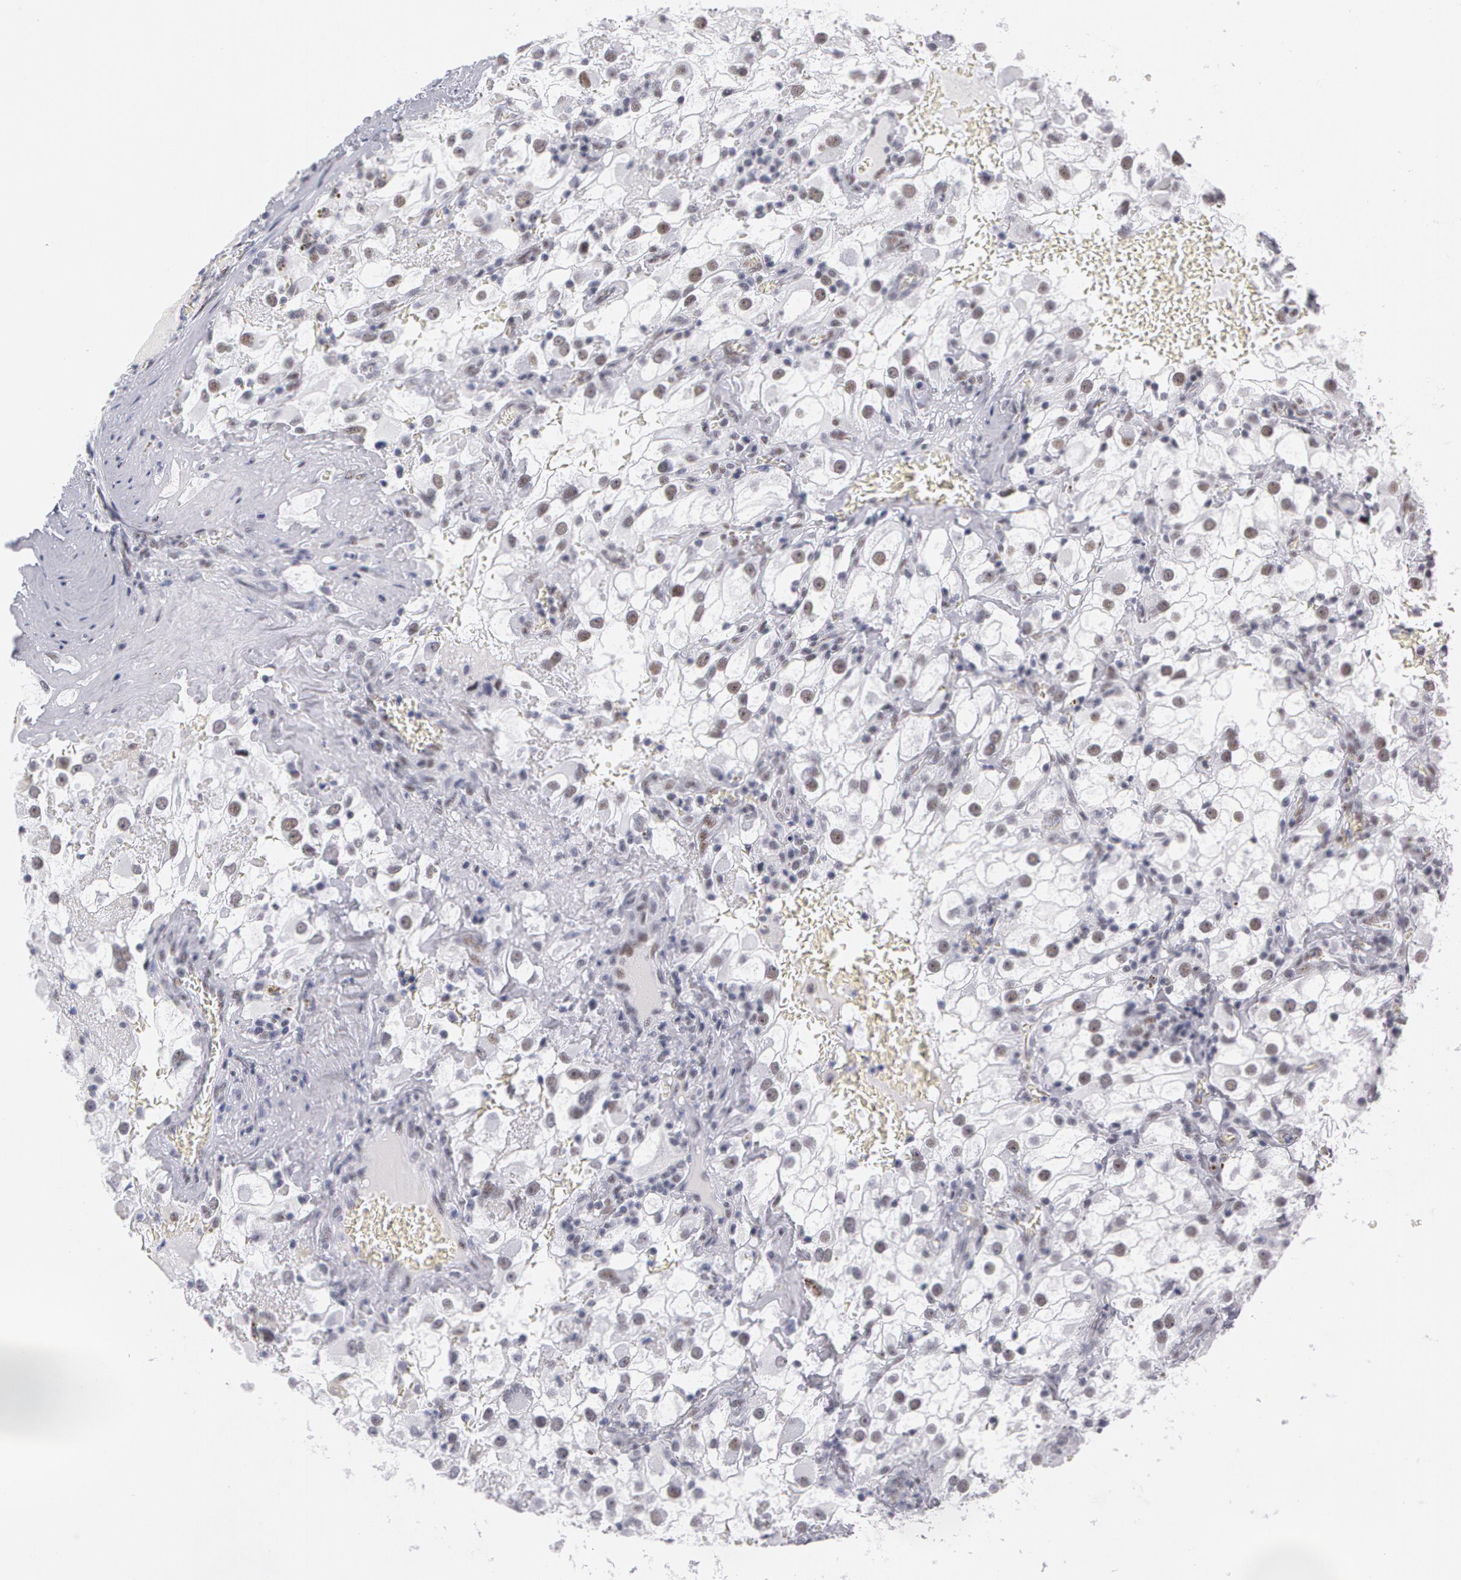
{"staining": {"intensity": "weak", "quantity": "<25%", "location": "nuclear"}, "tissue": "renal cancer", "cell_type": "Tumor cells", "image_type": "cancer", "snomed": [{"axis": "morphology", "description": "Adenocarcinoma, NOS"}, {"axis": "topography", "description": "Kidney"}], "caption": "A high-resolution micrograph shows immunohistochemistry staining of renal cancer, which reveals no significant positivity in tumor cells.", "gene": "PNN", "patient": {"sex": "female", "age": 52}}